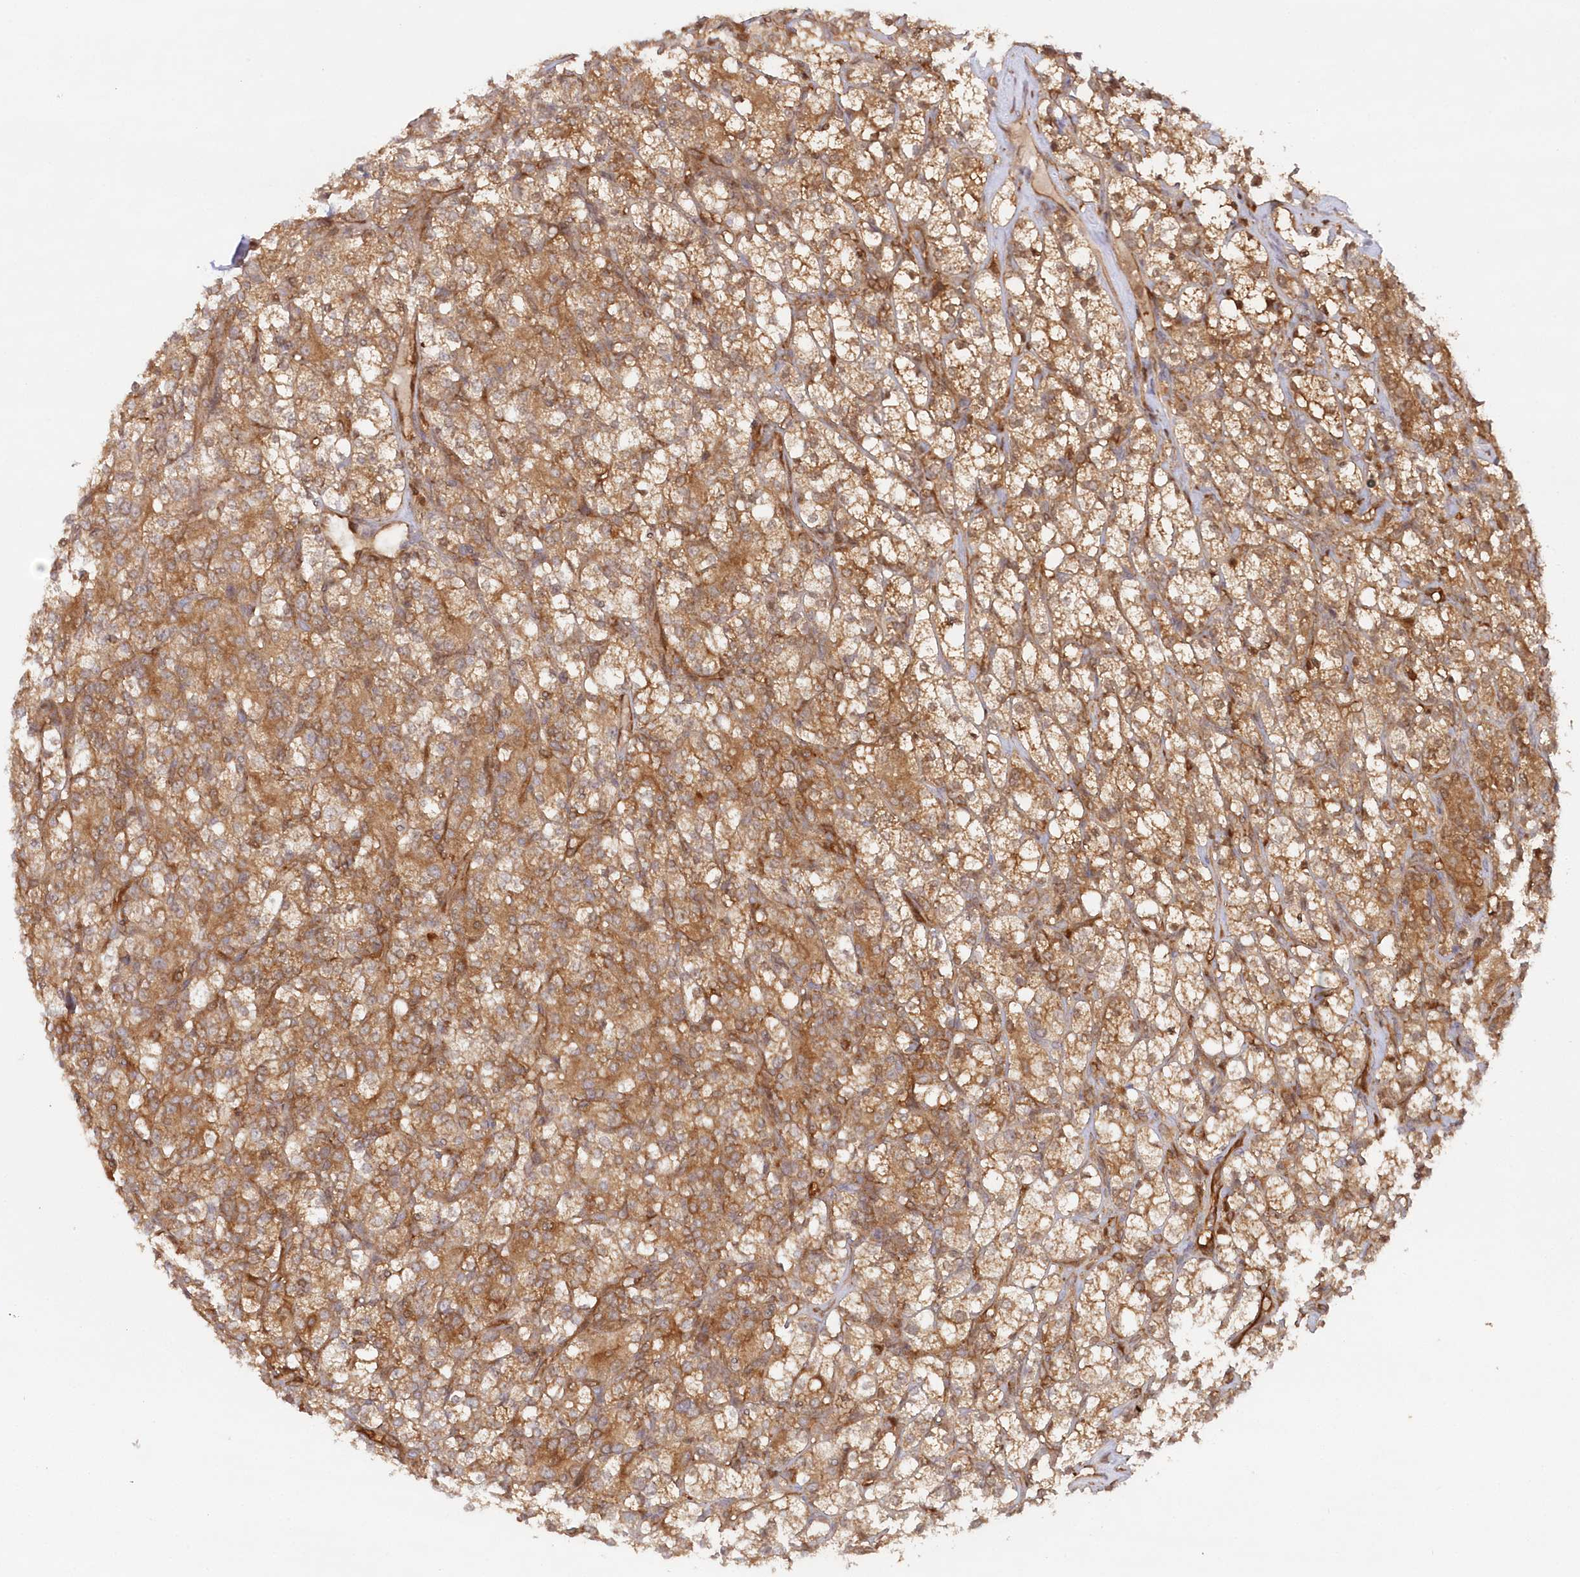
{"staining": {"intensity": "moderate", "quantity": ">75%", "location": "cytoplasmic/membranous"}, "tissue": "renal cancer", "cell_type": "Tumor cells", "image_type": "cancer", "snomed": [{"axis": "morphology", "description": "Adenocarcinoma, NOS"}, {"axis": "topography", "description": "Kidney"}], "caption": "Protein staining reveals moderate cytoplasmic/membranous staining in approximately >75% of tumor cells in adenocarcinoma (renal).", "gene": "GBE1", "patient": {"sex": "male", "age": 77}}